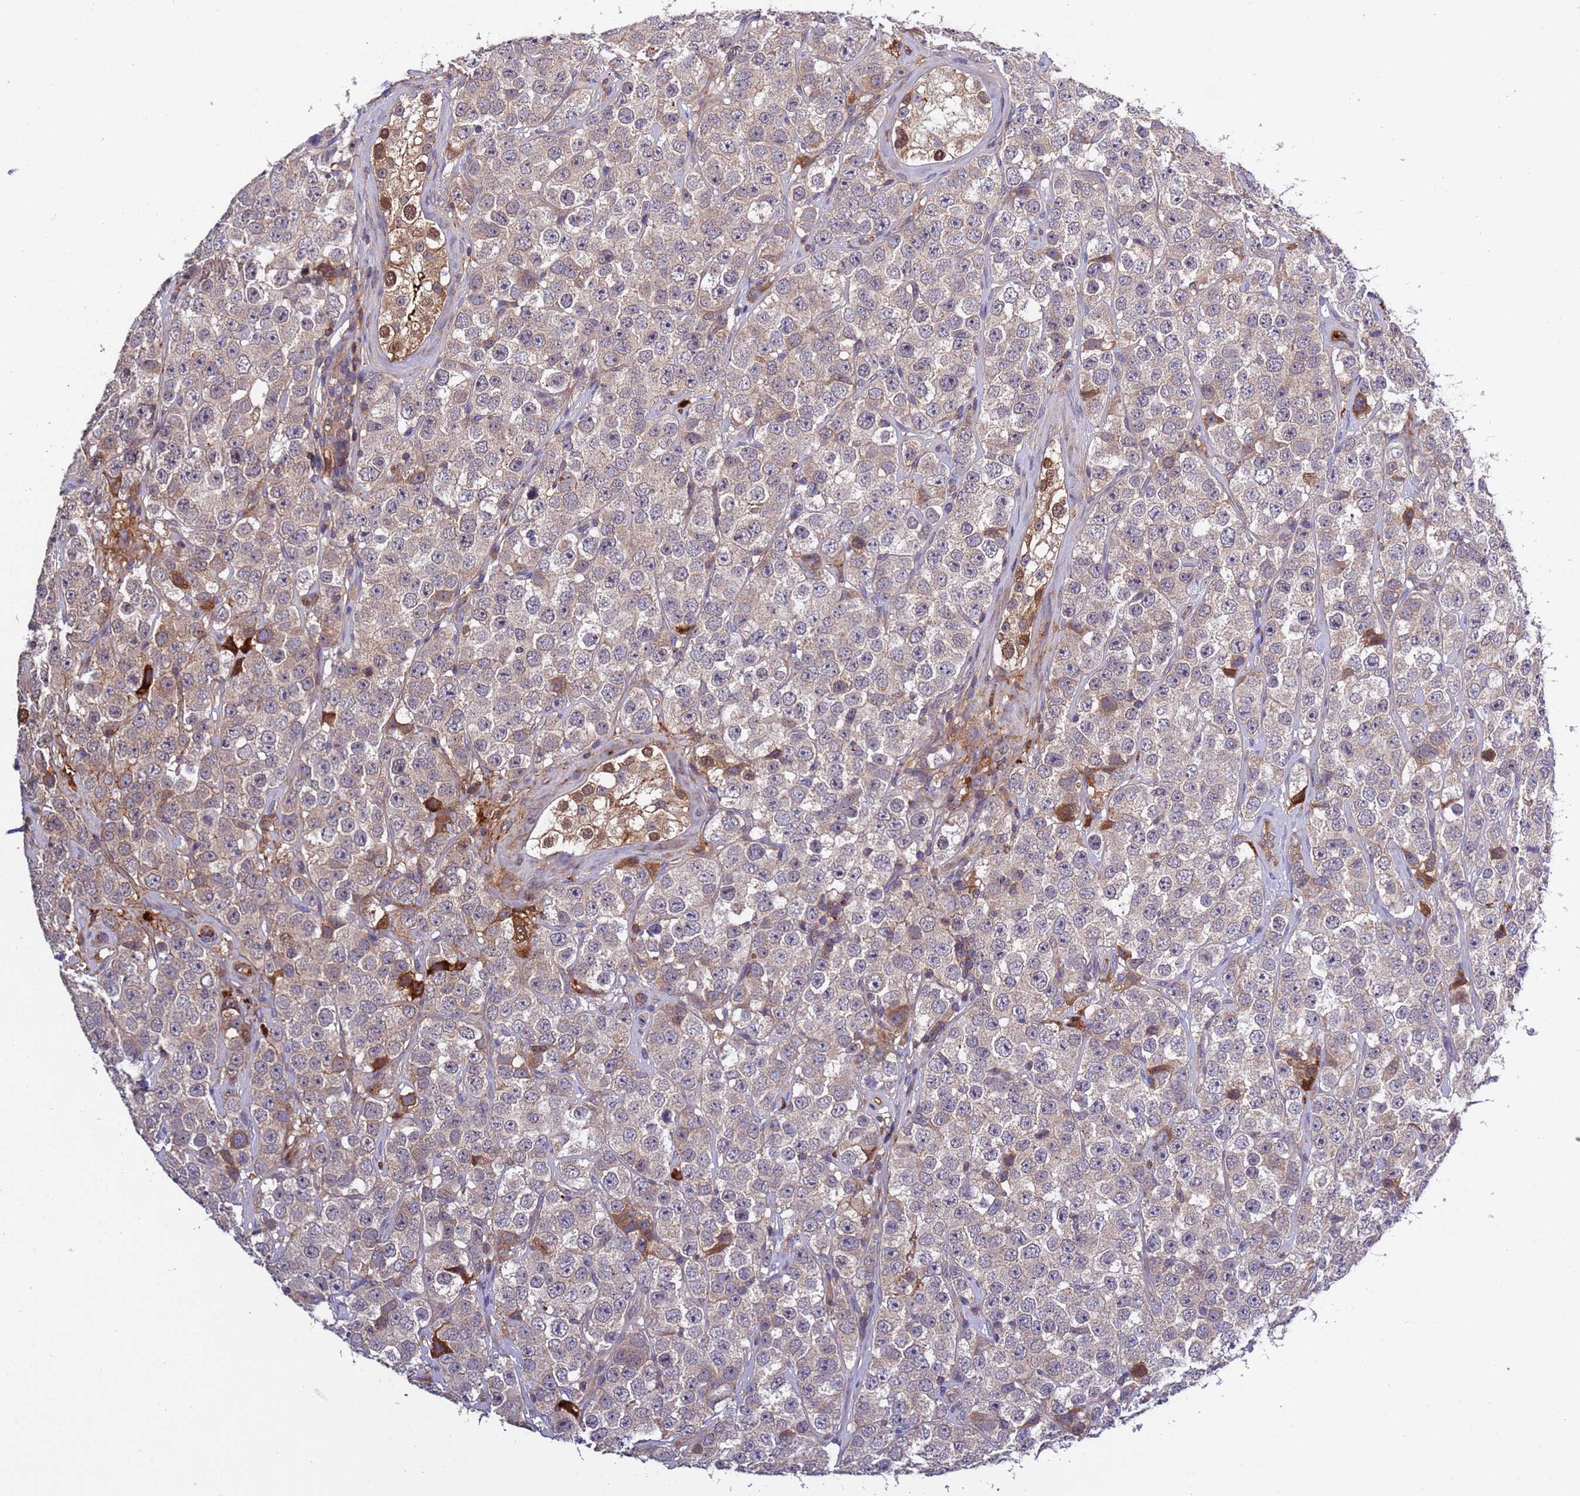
{"staining": {"intensity": "weak", "quantity": "25%-75%", "location": "cytoplasmic/membranous"}, "tissue": "testis cancer", "cell_type": "Tumor cells", "image_type": "cancer", "snomed": [{"axis": "morphology", "description": "Seminoma, NOS"}, {"axis": "topography", "description": "Testis"}], "caption": "The micrograph displays a brown stain indicating the presence of a protein in the cytoplasmic/membranous of tumor cells in testis seminoma. (brown staining indicates protein expression, while blue staining denotes nuclei).", "gene": "PARP16", "patient": {"sex": "male", "age": 28}}